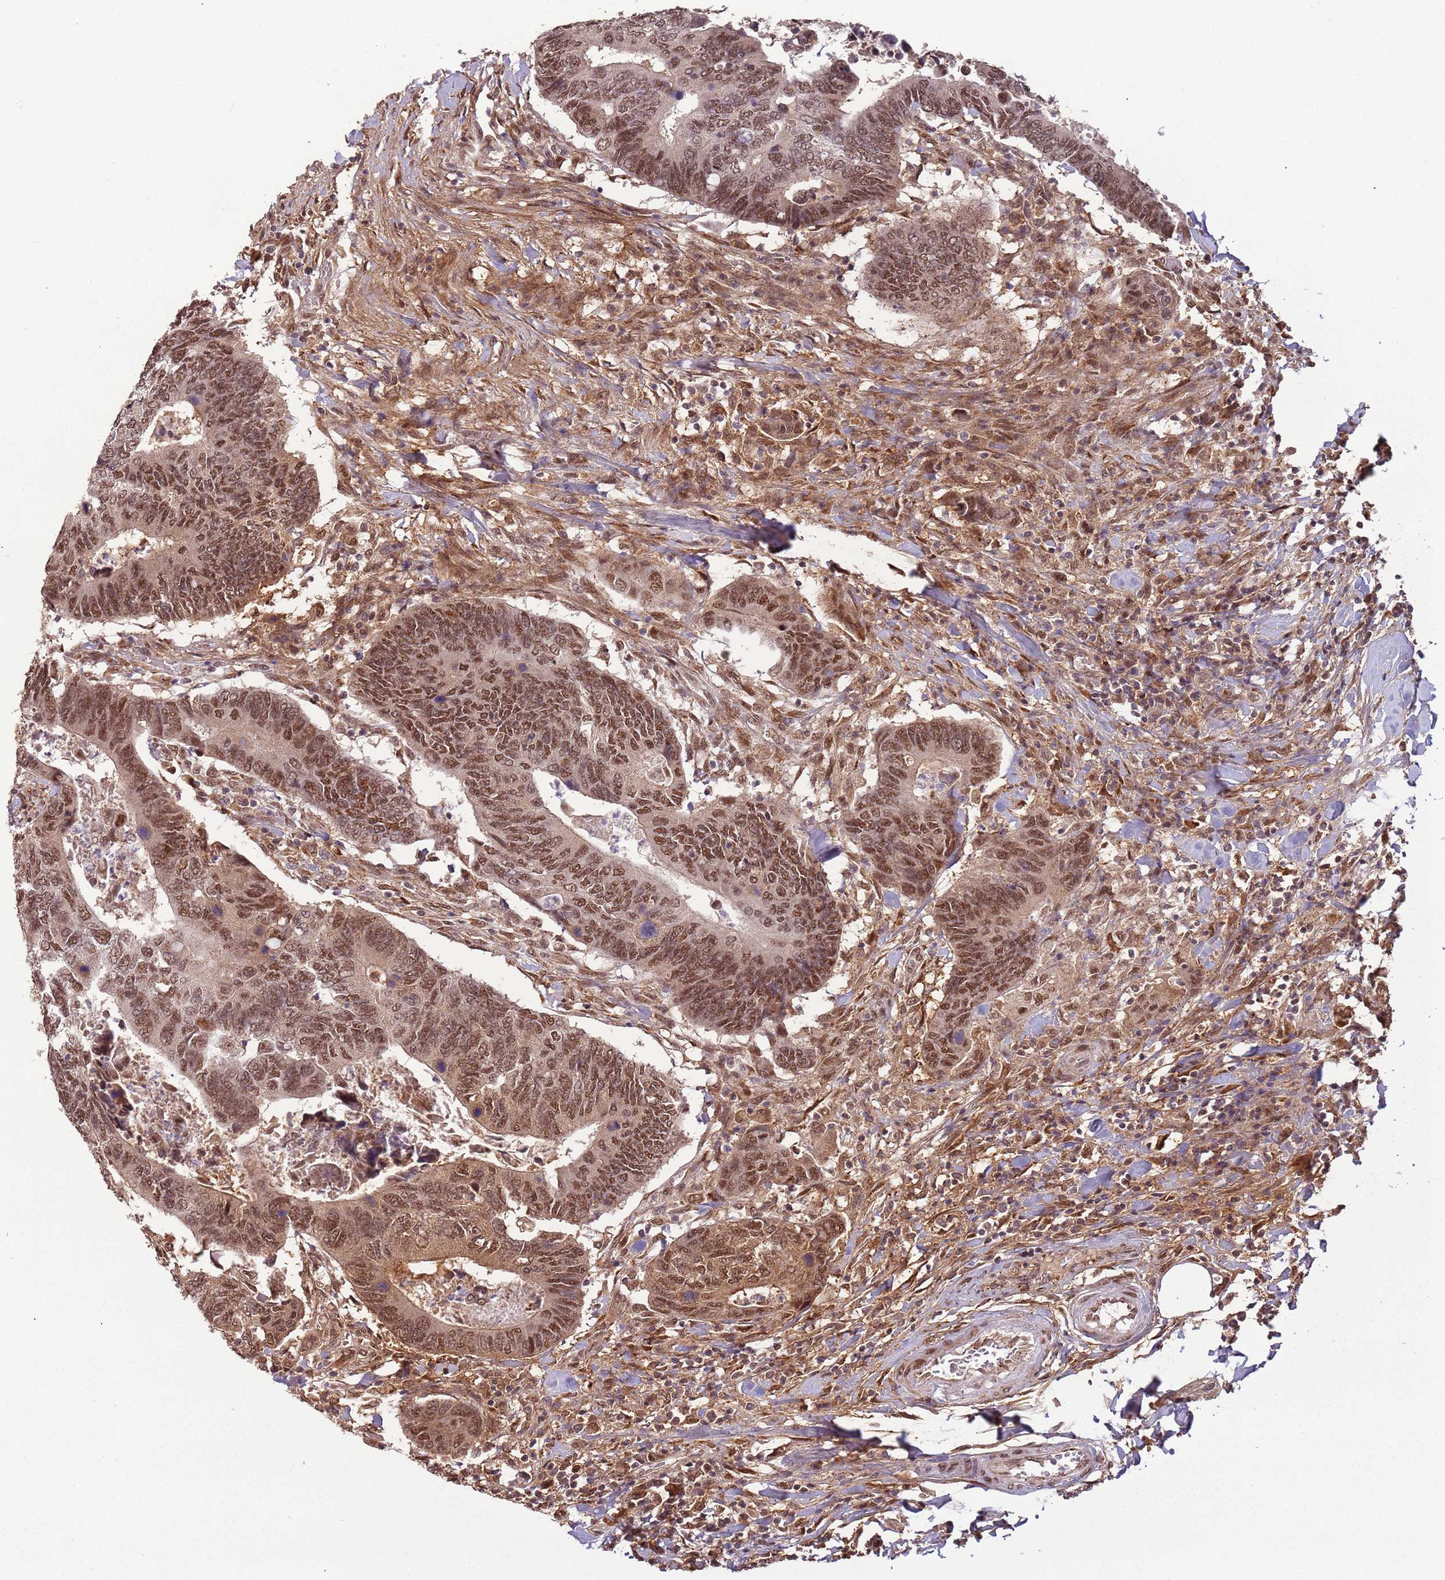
{"staining": {"intensity": "moderate", "quantity": ">75%", "location": "nuclear"}, "tissue": "colorectal cancer", "cell_type": "Tumor cells", "image_type": "cancer", "snomed": [{"axis": "morphology", "description": "Adenocarcinoma, NOS"}, {"axis": "topography", "description": "Colon"}], "caption": "The photomicrograph shows immunohistochemical staining of colorectal cancer (adenocarcinoma). There is moderate nuclear expression is identified in about >75% of tumor cells. Nuclei are stained in blue.", "gene": "POLR3H", "patient": {"sex": "male", "age": 87}}